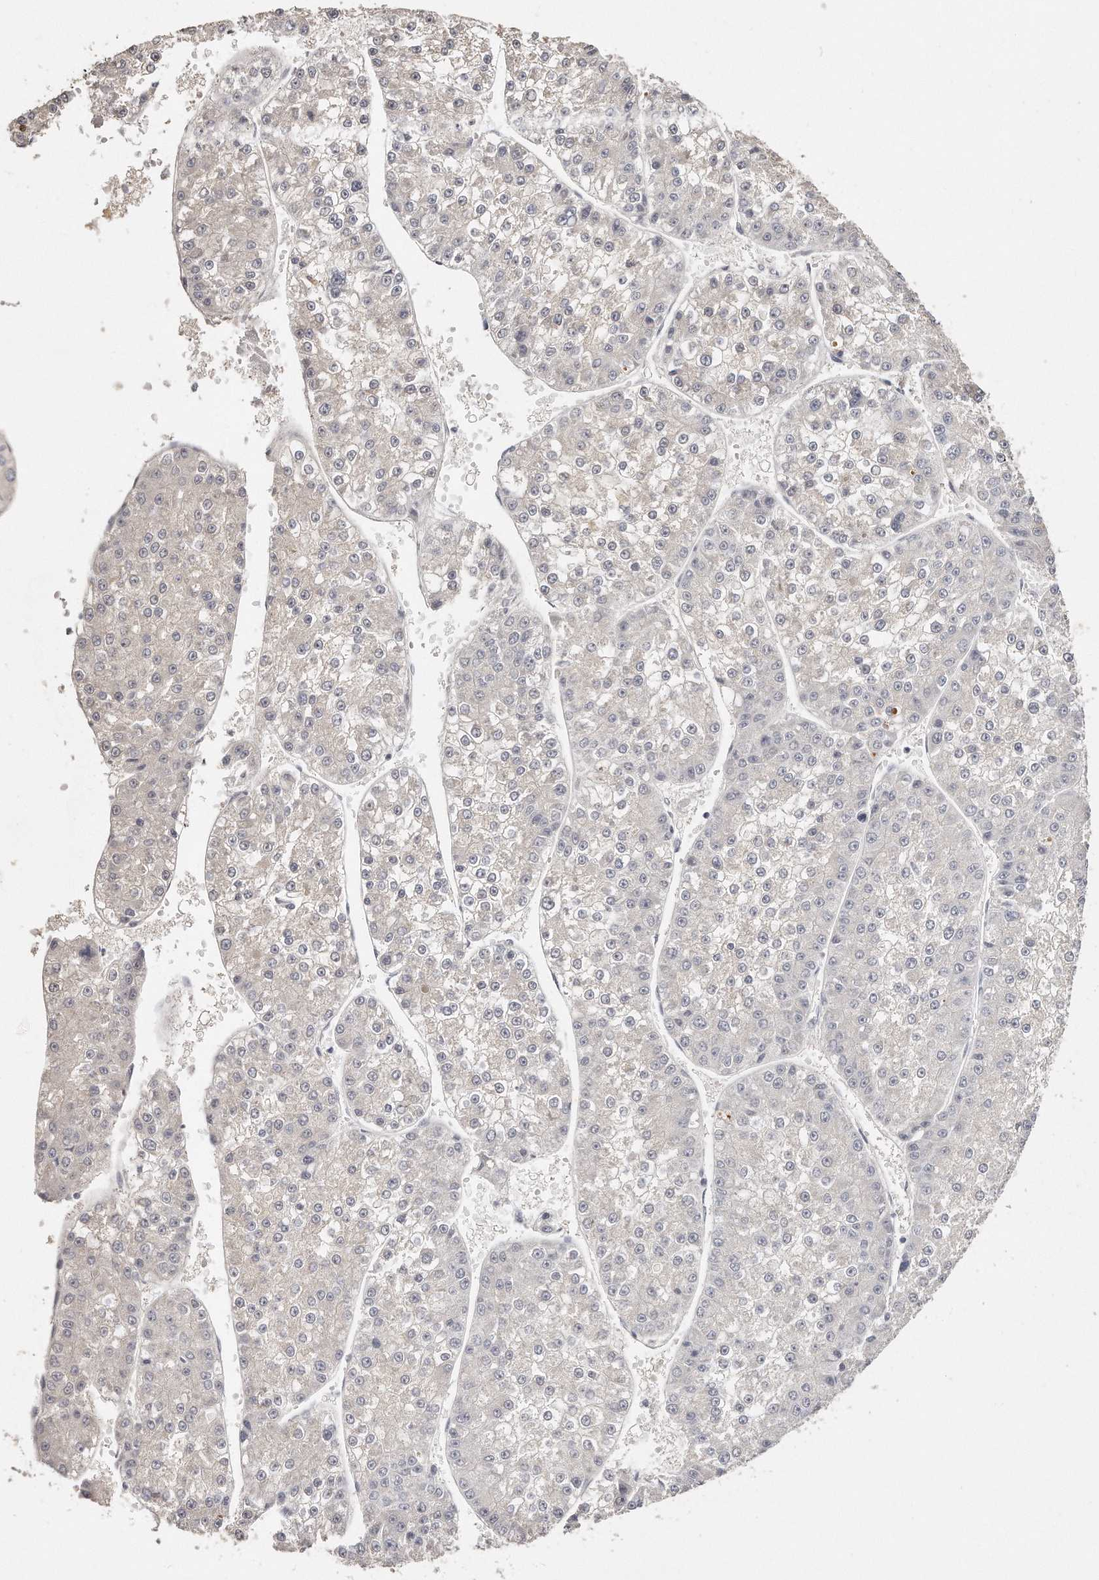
{"staining": {"intensity": "negative", "quantity": "none", "location": "none"}, "tissue": "liver cancer", "cell_type": "Tumor cells", "image_type": "cancer", "snomed": [{"axis": "morphology", "description": "Carcinoma, Hepatocellular, NOS"}, {"axis": "topography", "description": "Liver"}], "caption": "Immunohistochemistry photomicrograph of neoplastic tissue: human liver hepatocellular carcinoma stained with DAB shows no significant protein positivity in tumor cells.", "gene": "ZYG11A", "patient": {"sex": "female", "age": 73}}